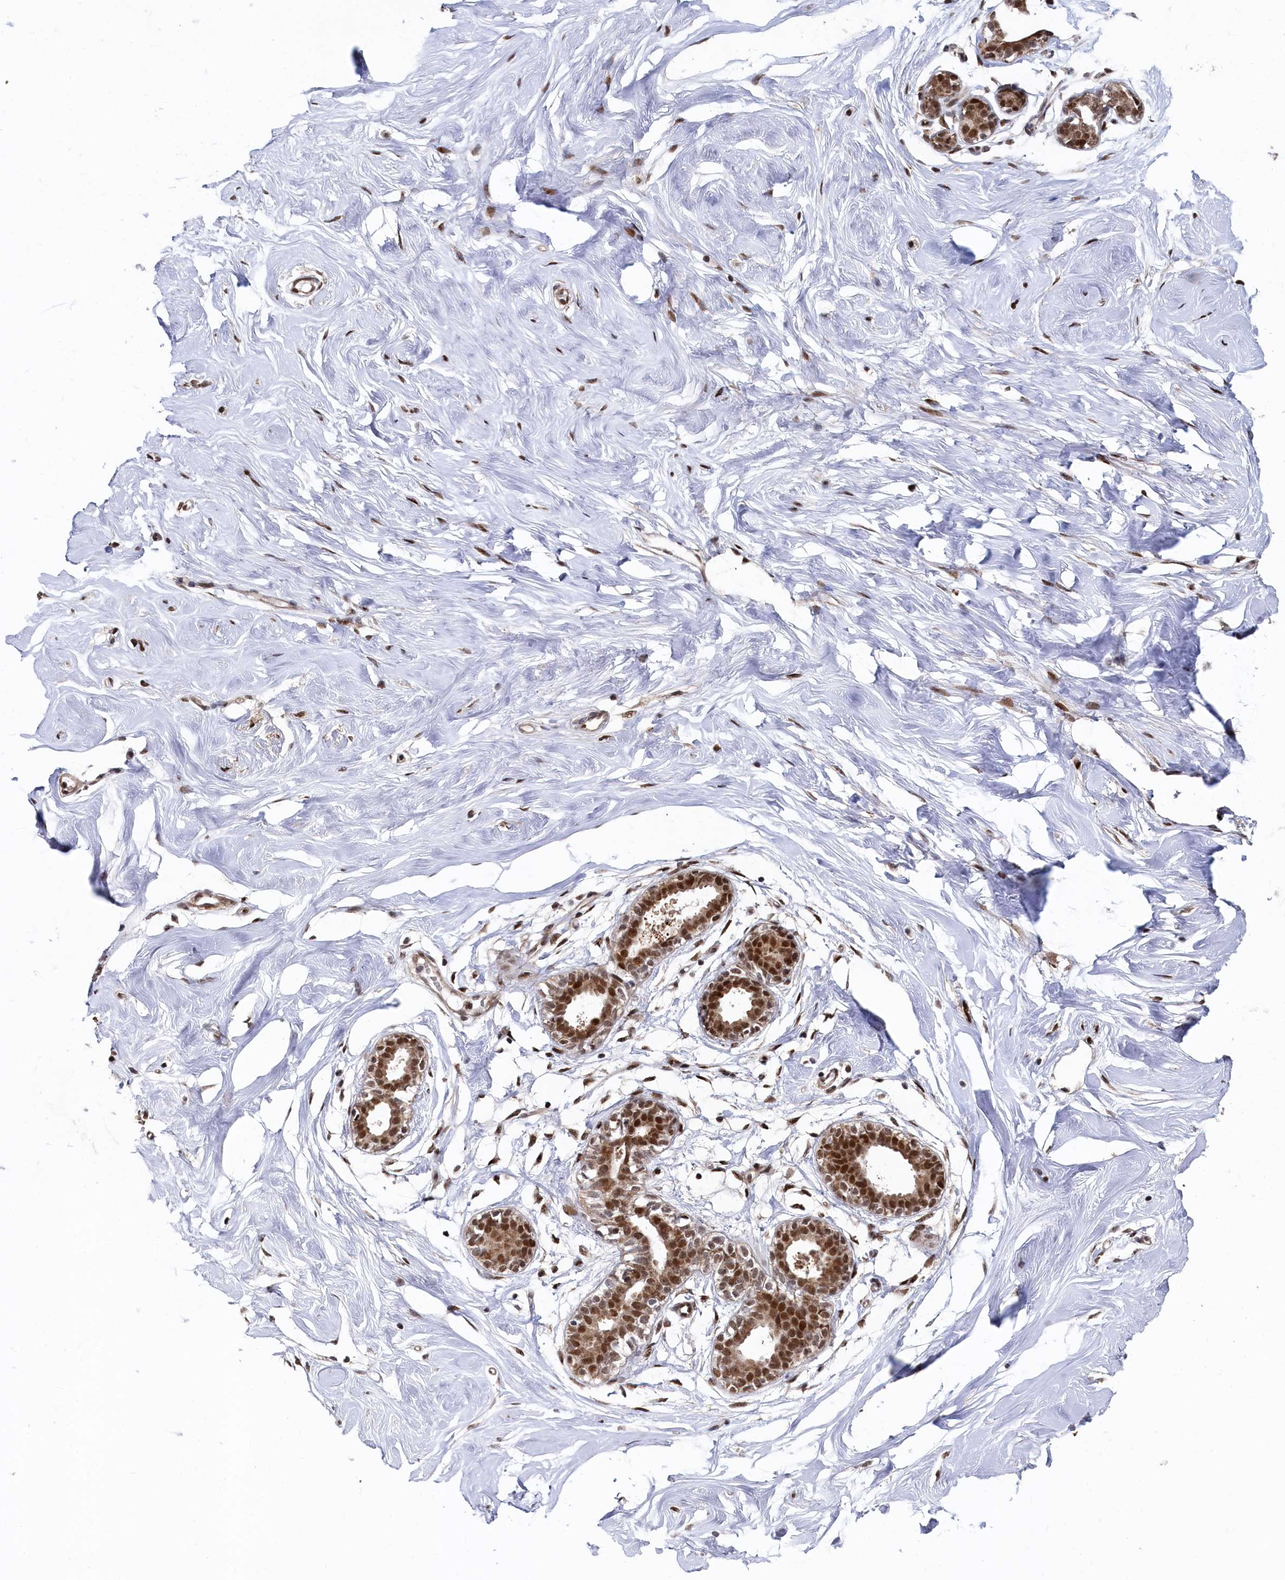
{"staining": {"intensity": "moderate", "quantity": ">75%", "location": "cytoplasmic/membranous,nuclear"}, "tissue": "breast", "cell_type": "Adipocytes", "image_type": "normal", "snomed": [{"axis": "morphology", "description": "Normal tissue, NOS"}, {"axis": "morphology", "description": "Adenoma, NOS"}, {"axis": "topography", "description": "Breast"}], "caption": "Moderate cytoplasmic/membranous,nuclear protein expression is seen in approximately >75% of adipocytes in breast. Nuclei are stained in blue.", "gene": "BUB3", "patient": {"sex": "female", "age": 23}}